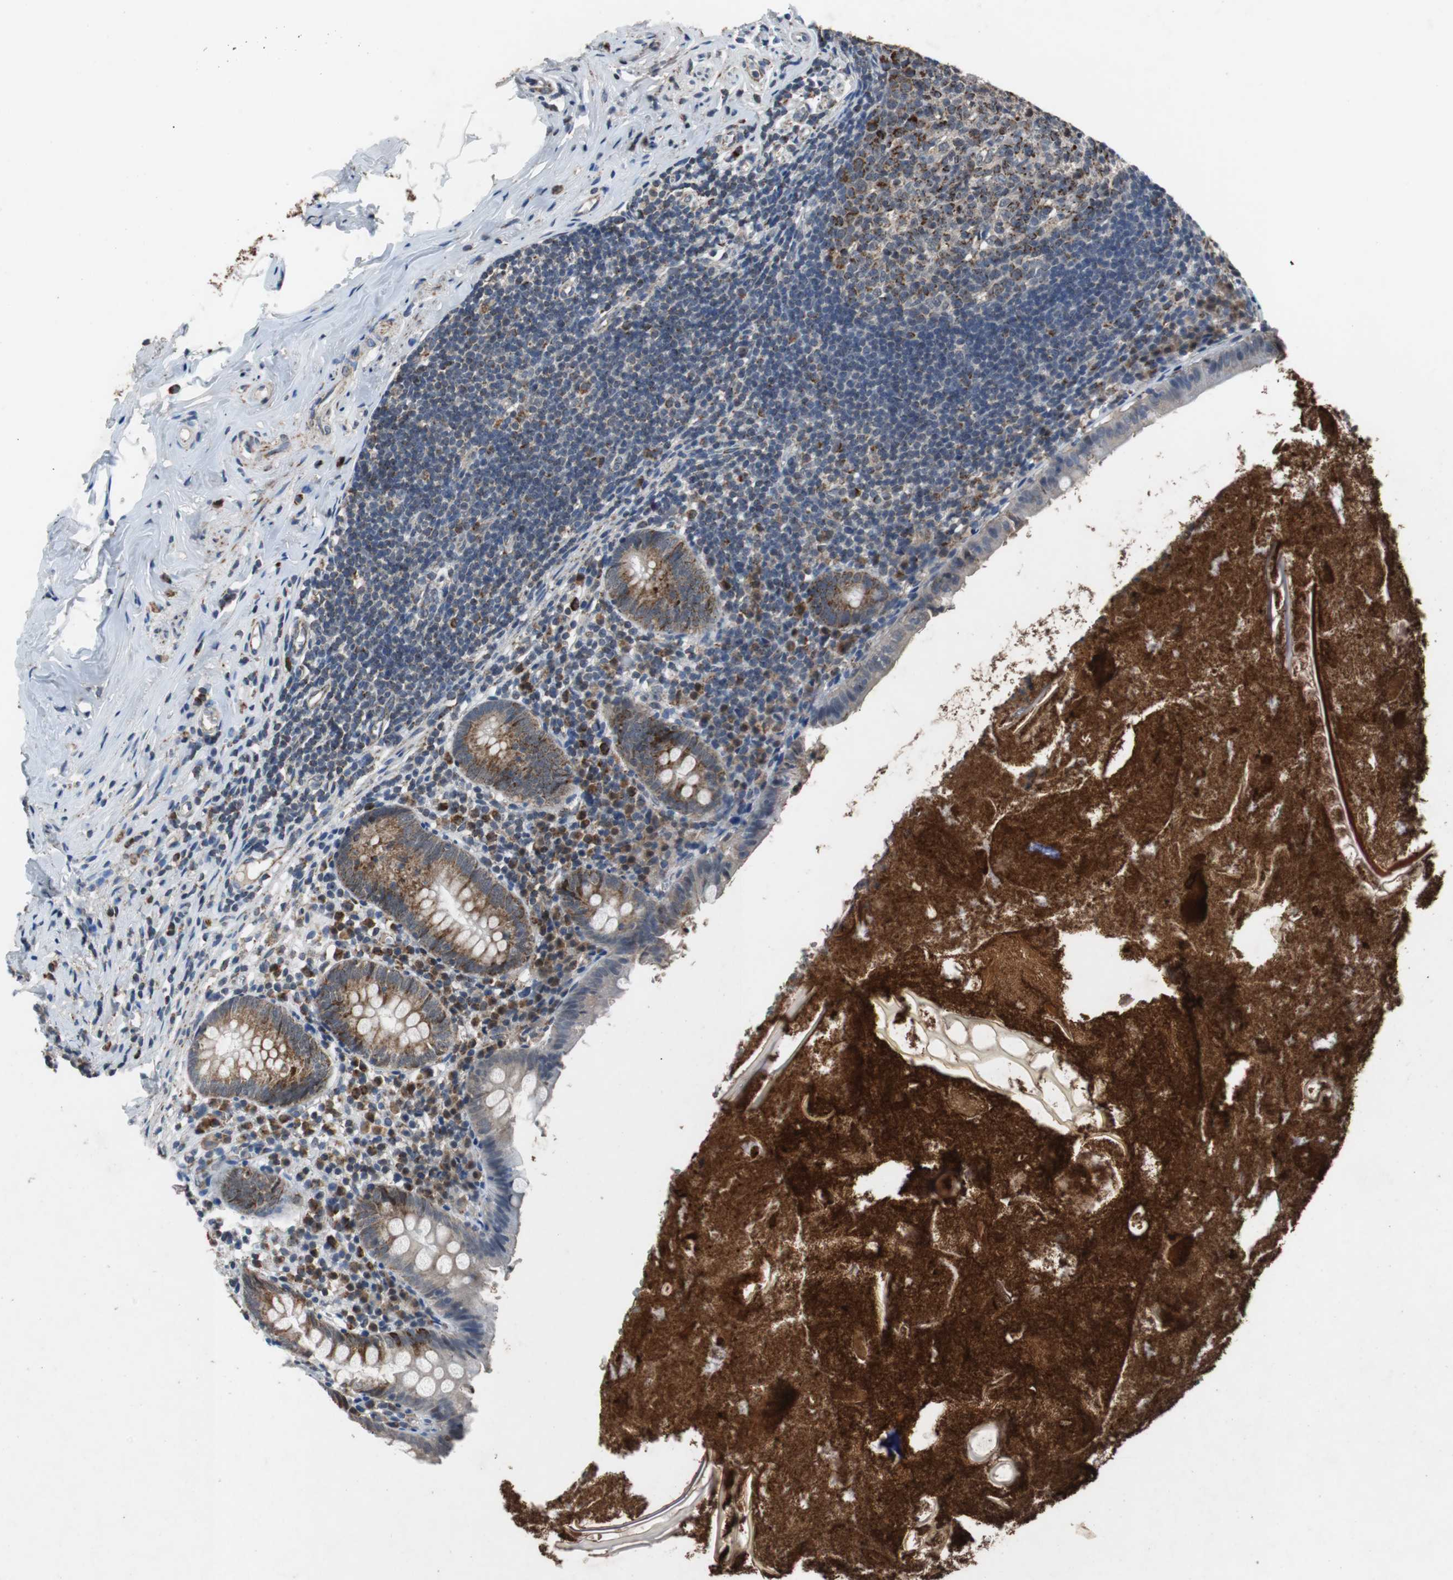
{"staining": {"intensity": "moderate", "quantity": "25%-75%", "location": "cytoplasmic/membranous"}, "tissue": "appendix", "cell_type": "Glandular cells", "image_type": "normal", "snomed": [{"axis": "morphology", "description": "Normal tissue, NOS"}, {"axis": "topography", "description": "Appendix"}], "caption": "IHC micrograph of unremarkable appendix: human appendix stained using IHC exhibits medium levels of moderate protein expression localized specifically in the cytoplasmic/membranous of glandular cells, appearing as a cytoplasmic/membranous brown color.", "gene": "PITRM1", "patient": {"sex": "male", "age": 52}}